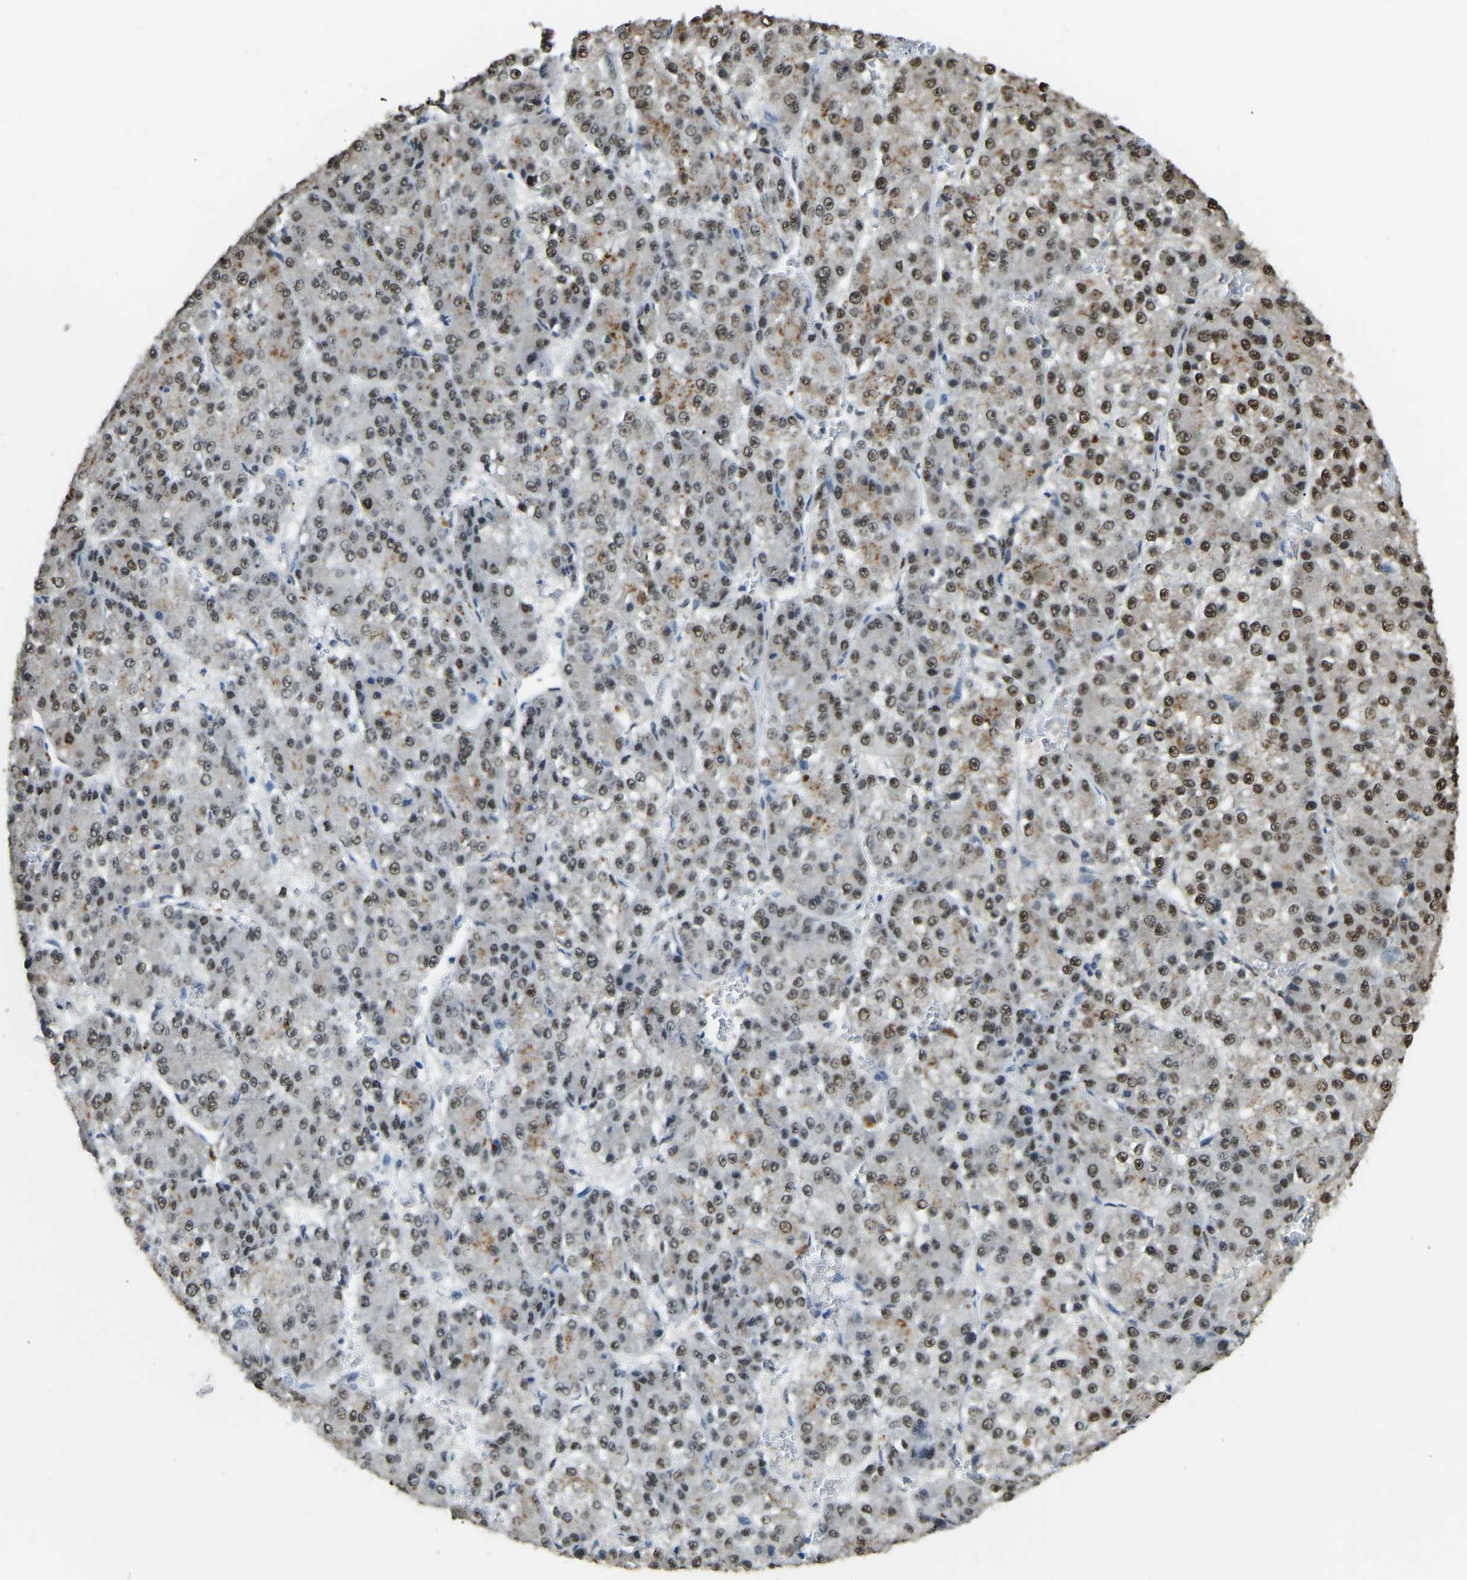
{"staining": {"intensity": "strong", "quantity": "25%-75%", "location": "nuclear"}, "tissue": "liver cancer", "cell_type": "Tumor cells", "image_type": "cancer", "snomed": [{"axis": "morphology", "description": "Carcinoma, Hepatocellular, NOS"}, {"axis": "topography", "description": "Liver"}], "caption": "The immunohistochemical stain shows strong nuclear staining in tumor cells of liver hepatocellular carcinoma tissue.", "gene": "NANS", "patient": {"sex": "female", "age": 73}}